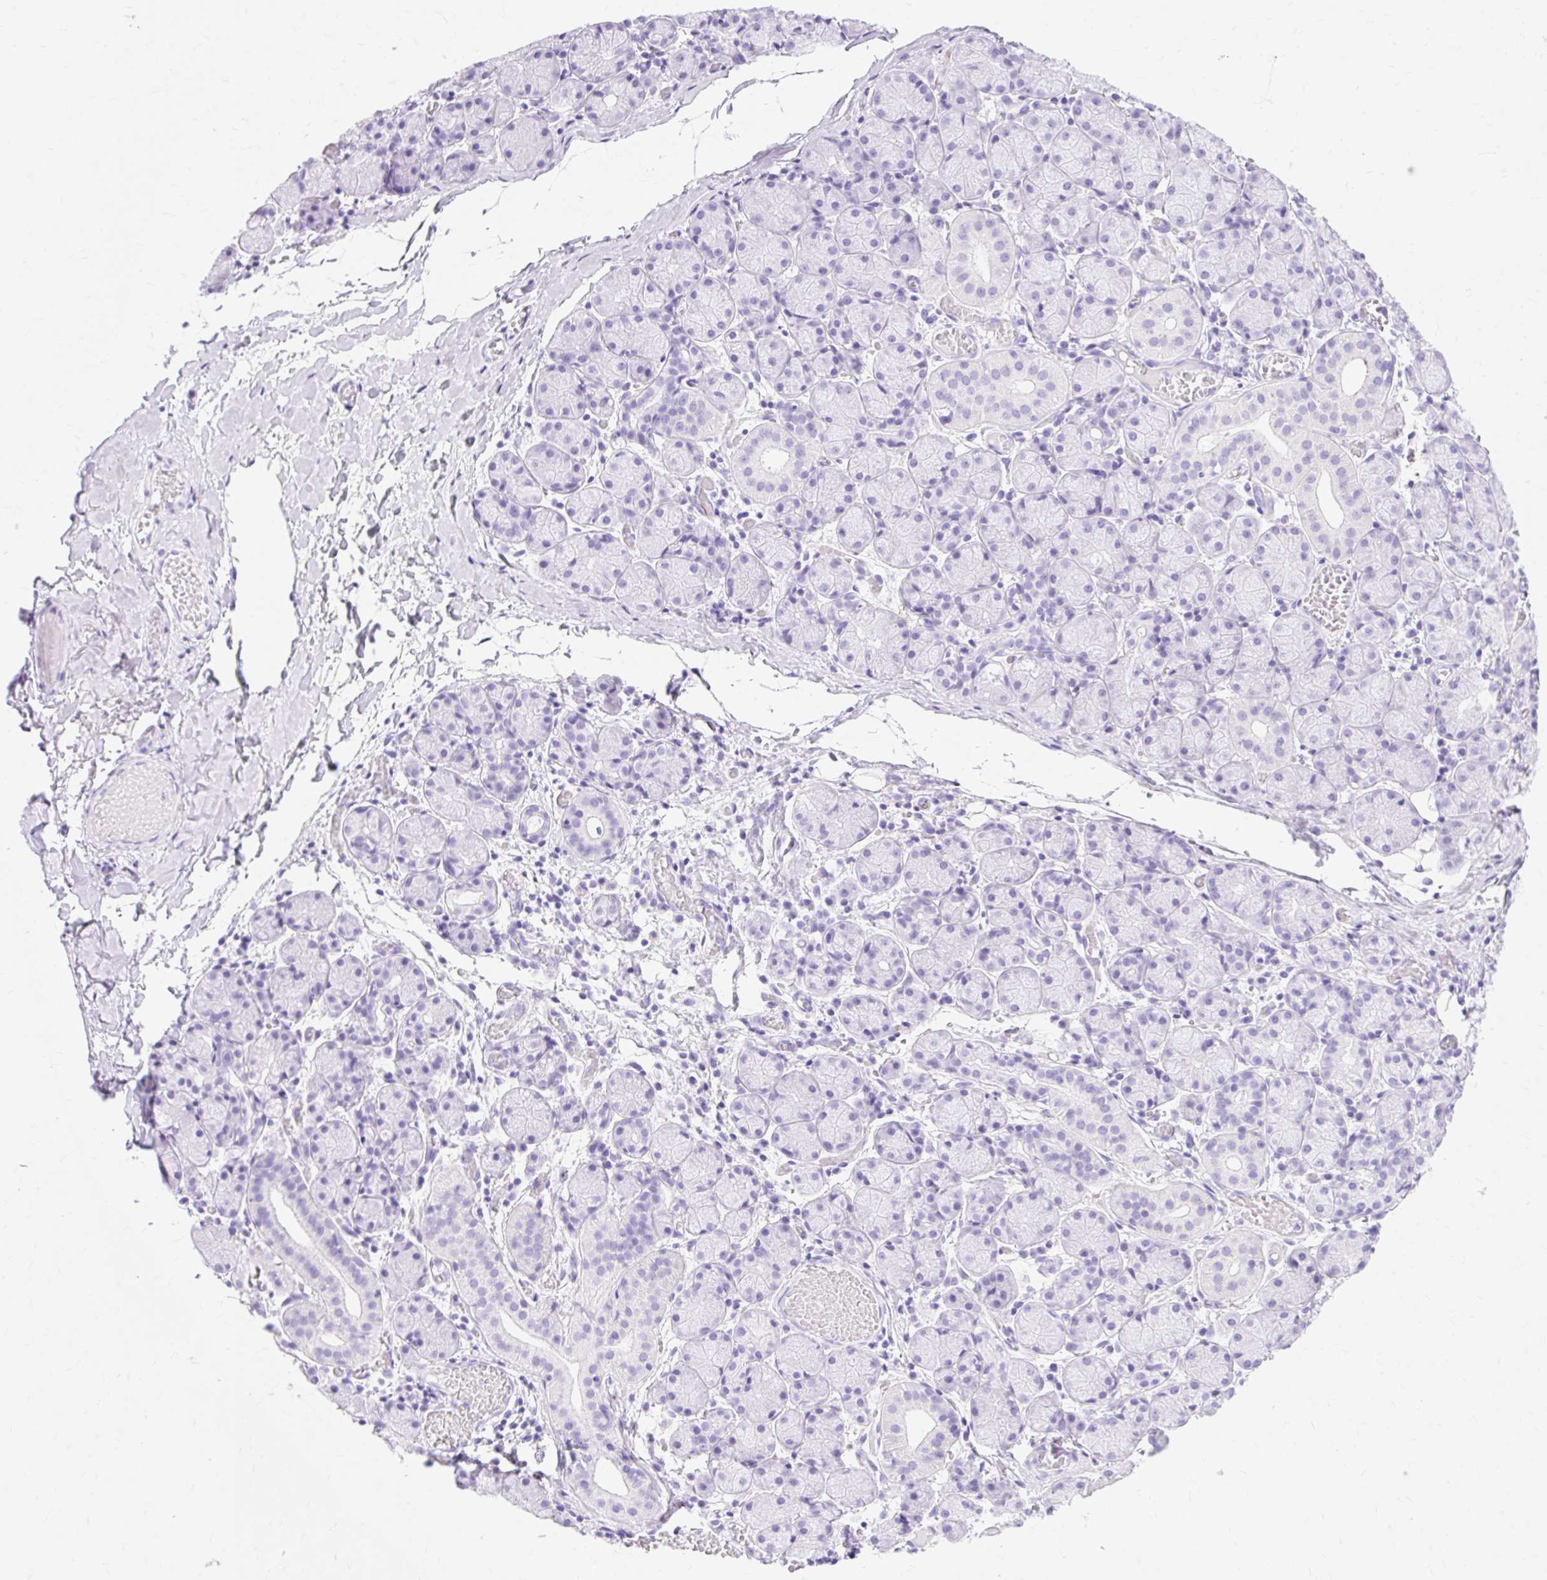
{"staining": {"intensity": "negative", "quantity": "none", "location": "none"}, "tissue": "salivary gland", "cell_type": "Glandular cells", "image_type": "normal", "snomed": [{"axis": "morphology", "description": "Normal tissue, NOS"}, {"axis": "topography", "description": "Salivary gland"}], "caption": "A photomicrograph of human salivary gland is negative for staining in glandular cells. The staining is performed using DAB brown chromogen with nuclei counter-stained in using hematoxylin.", "gene": "MBP", "patient": {"sex": "female", "age": 24}}